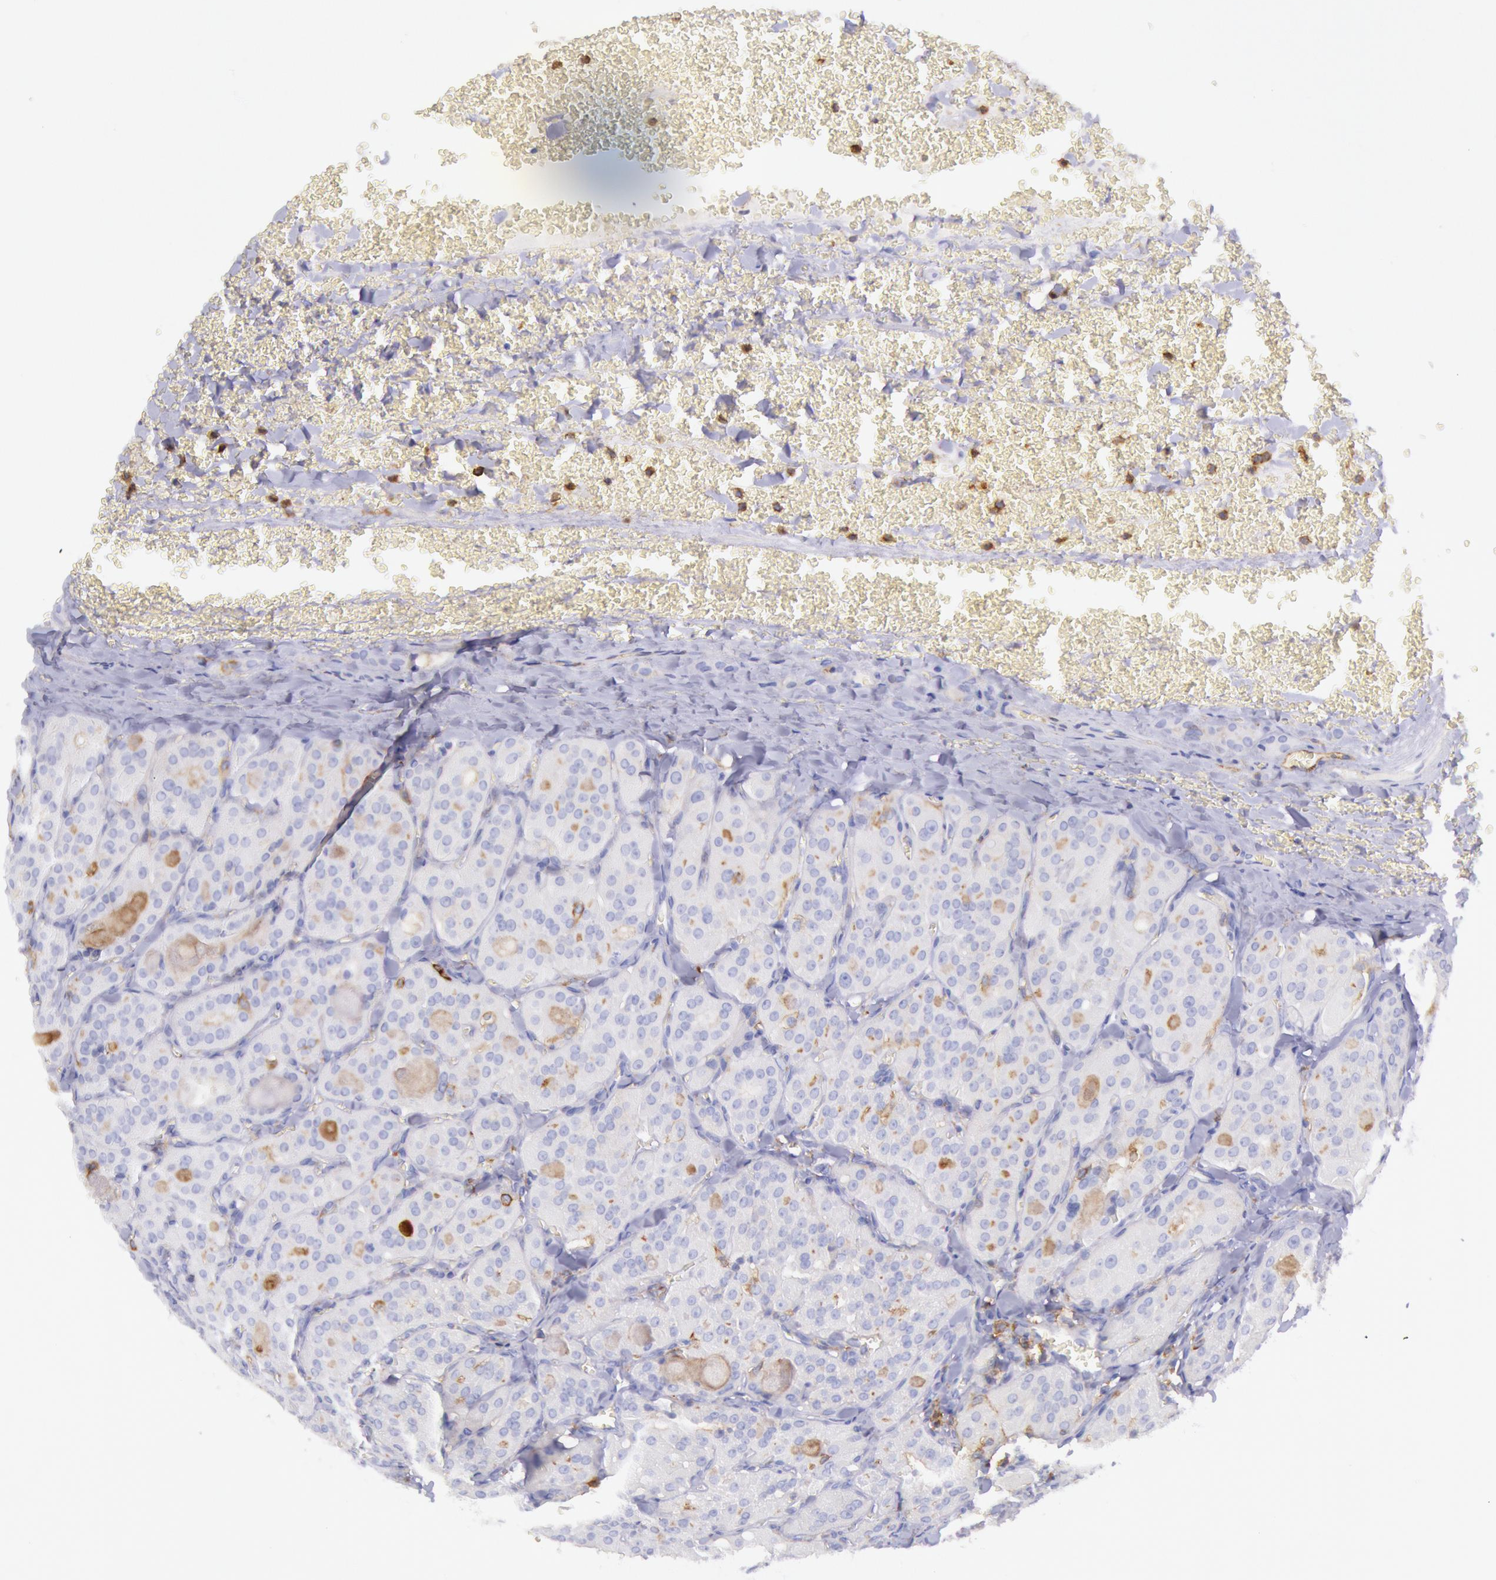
{"staining": {"intensity": "negative", "quantity": "none", "location": "none"}, "tissue": "thyroid cancer", "cell_type": "Tumor cells", "image_type": "cancer", "snomed": [{"axis": "morphology", "description": "Carcinoma, NOS"}, {"axis": "topography", "description": "Thyroid gland"}], "caption": "Micrograph shows no protein positivity in tumor cells of carcinoma (thyroid) tissue.", "gene": "LYN", "patient": {"sex": "male", "age": 76}}